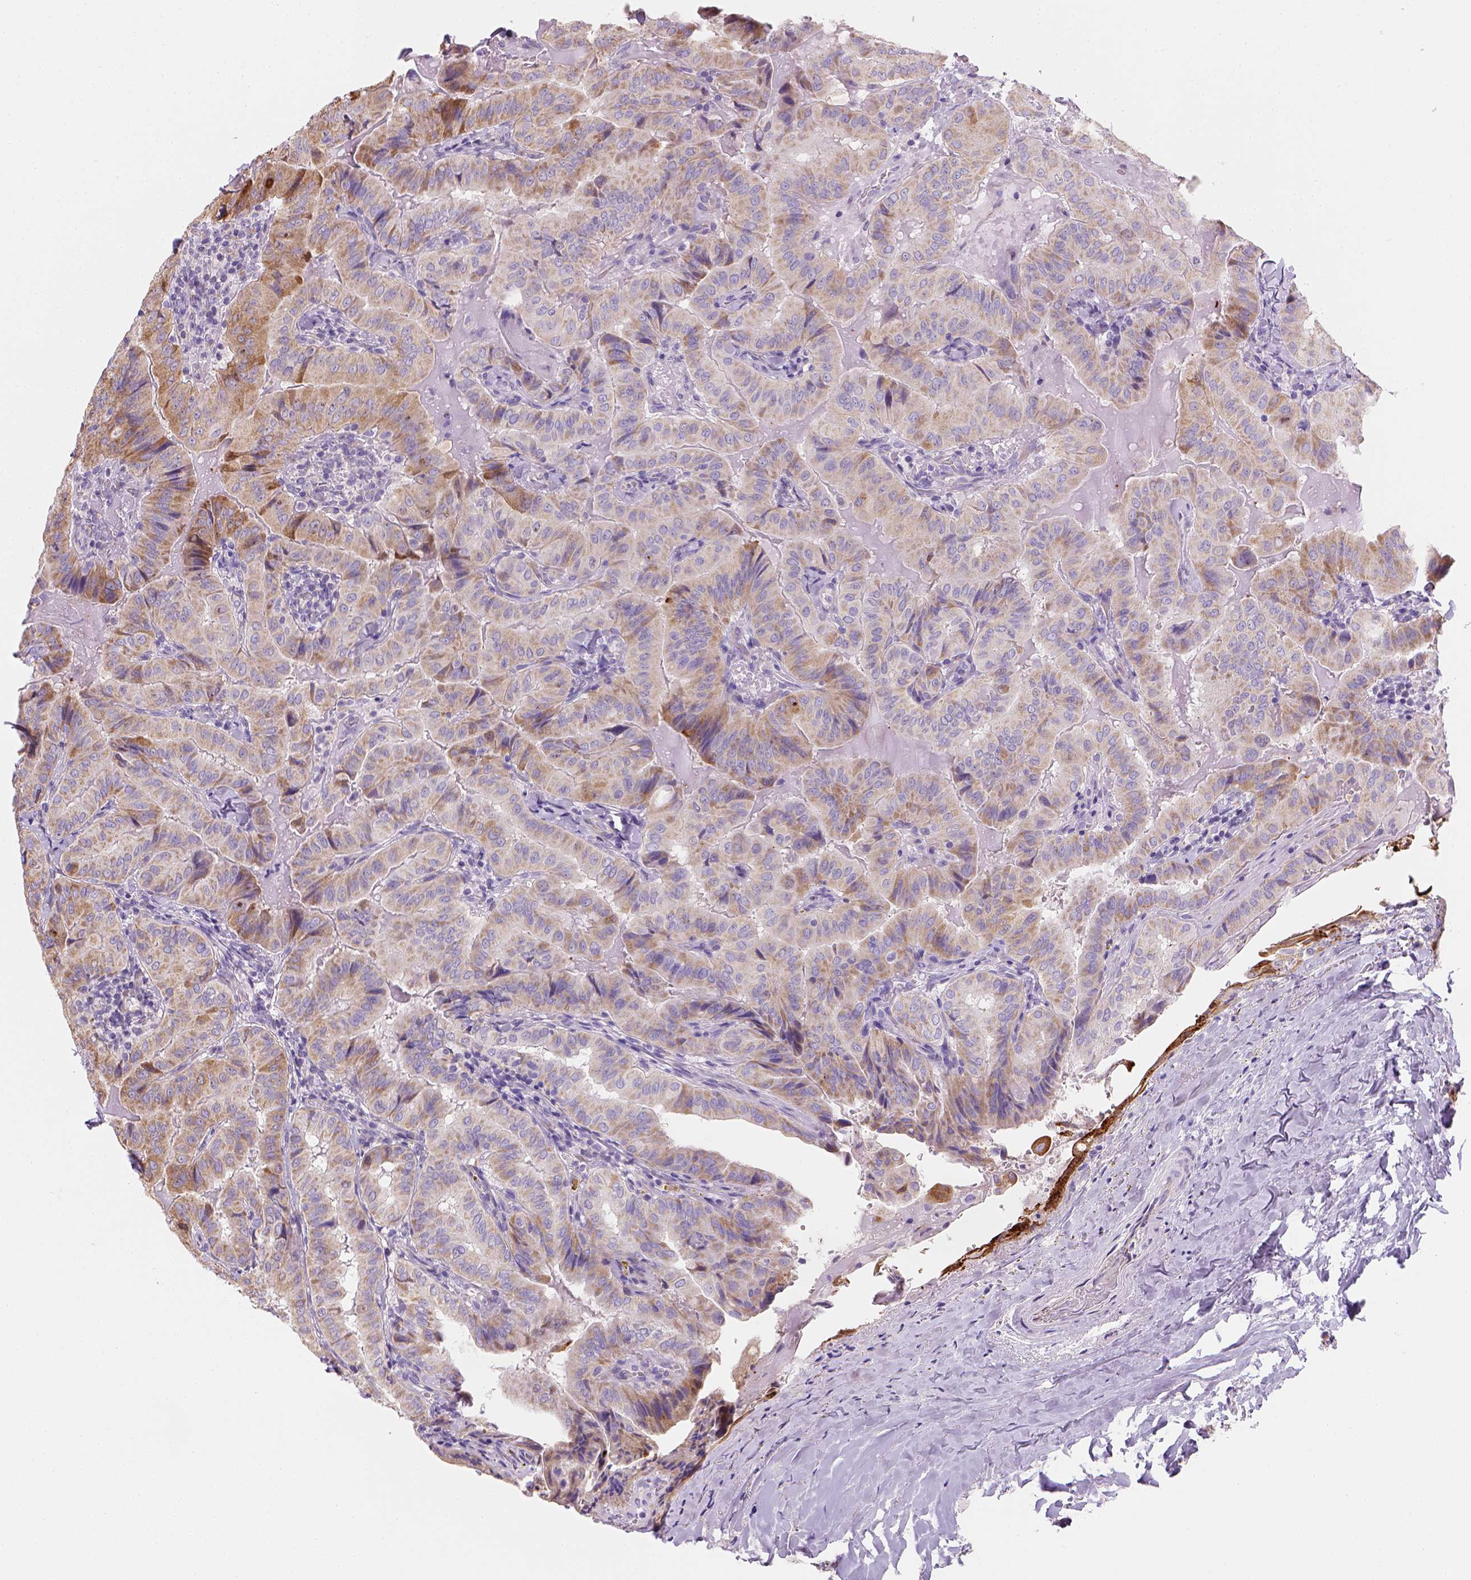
{"staining": {"intensity": "moderate", "quantity": ">75%", "location": "cytoplasmic/membranous"}, "tissue": "thyroid cancer", "cell_type": "Tumor cells", "image_type": "cancer", "snomed": [{"axis": "morphology", "description": "Papillary adenocarcinoma, NOS"}, {"axis": "topography", "description": "Thyroid gland"}], "caption": "Human papillary adenocarcinoma (thyroid) stained for a protein (brown) reveals moderate cytoplasmic/membranous positive expression in approximately >75% of tumor cells.", "gene": "CES2", "patient": {"sex": "female", "age": 68}}